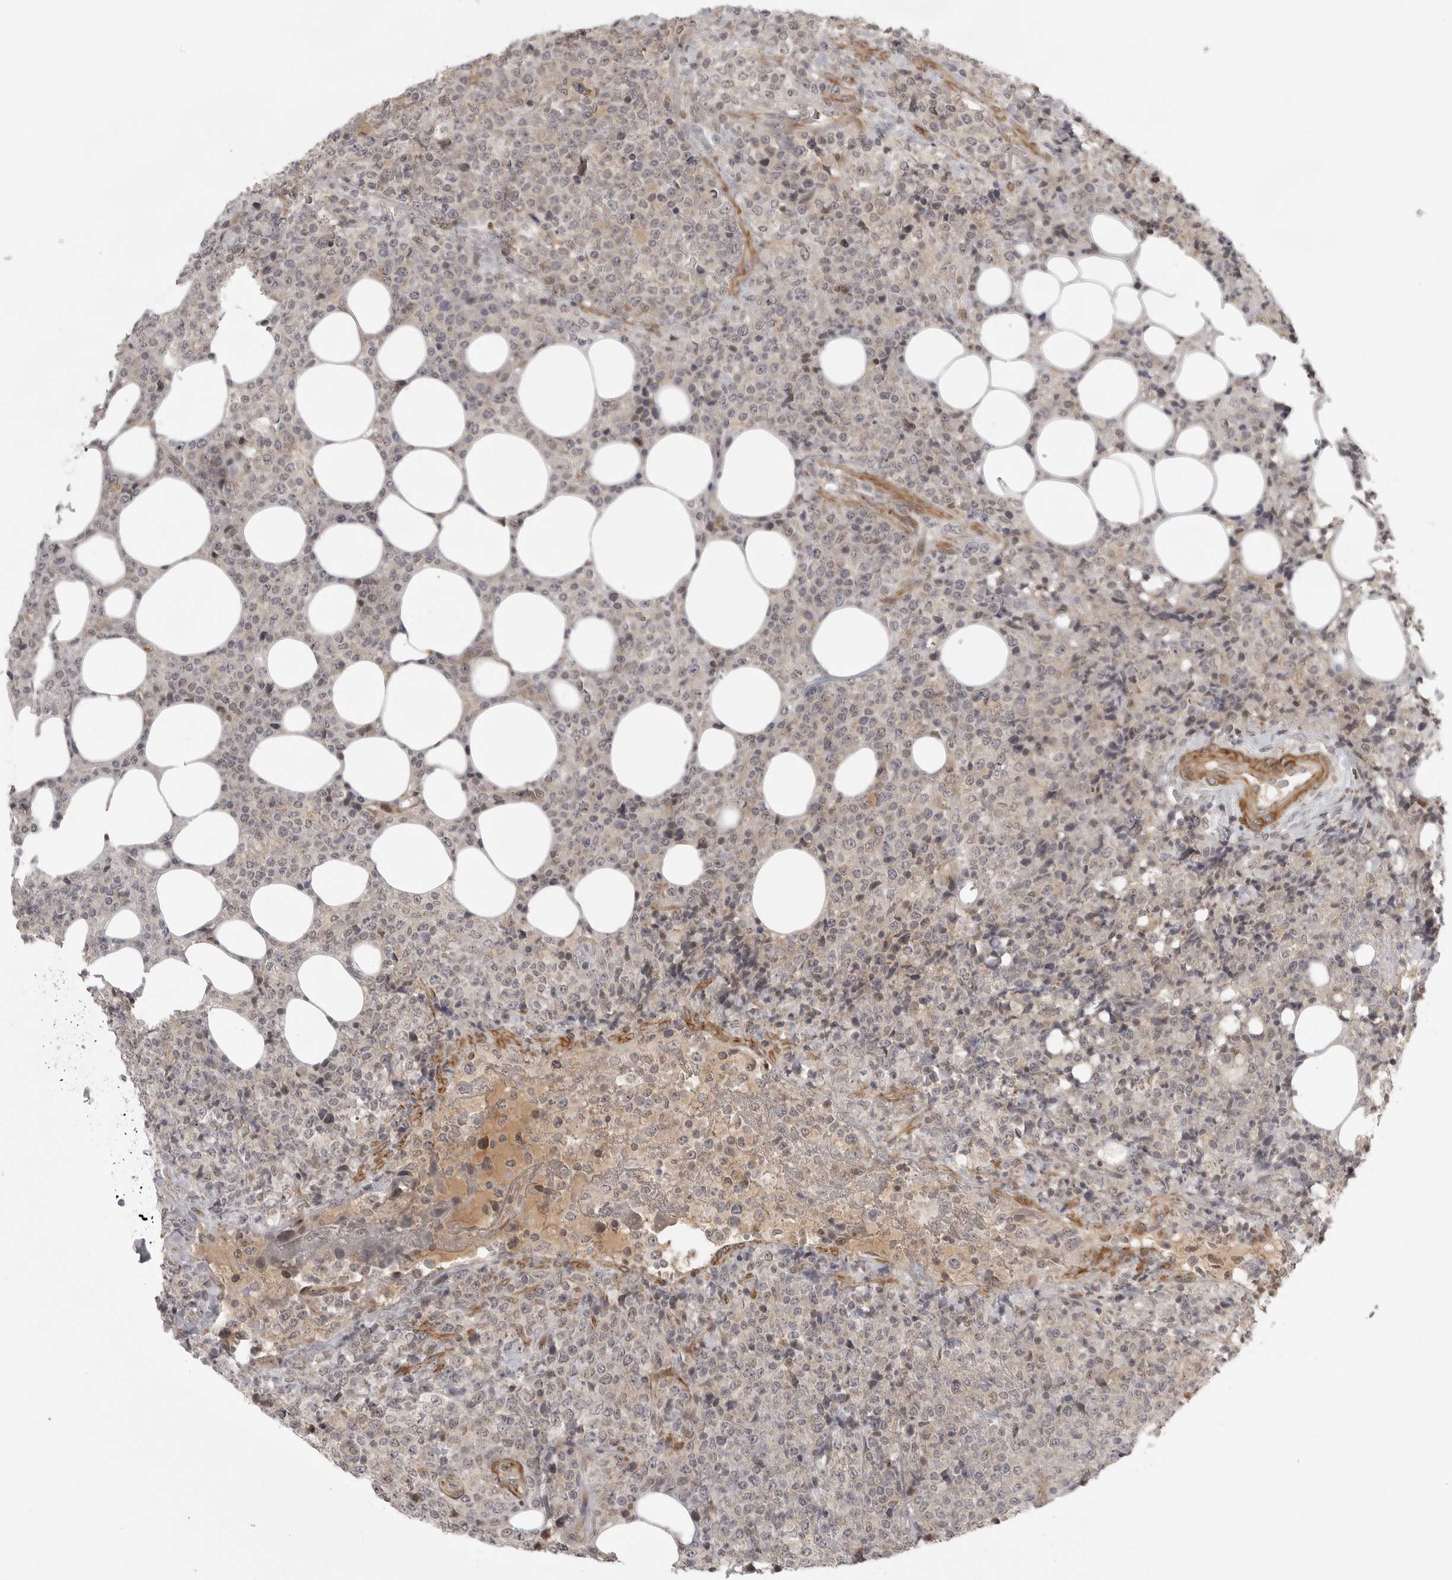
{"staining": {"intensity": "negative", "quantity": "none", "location": "none"}, "tissue": "lymphoma", "cell_type": "Tumor cells", "image_type": "cancer", "snomed": [{"axis": "morphology", "description": "Malignant lymphoma, non-Hodgkin's type, High grade"}, {"axis": "topography", "description": "Lymph node"}], "caption": "Tumor cells are negative for brown protein staining in malignant lymphoma, non-Hodgkin's type (high-grade). (Brightfield microscopy of DAB immunohistochemistry at high magnification).", "gene": "TUT4", "patient": {"sex": "male", "age": 13}}